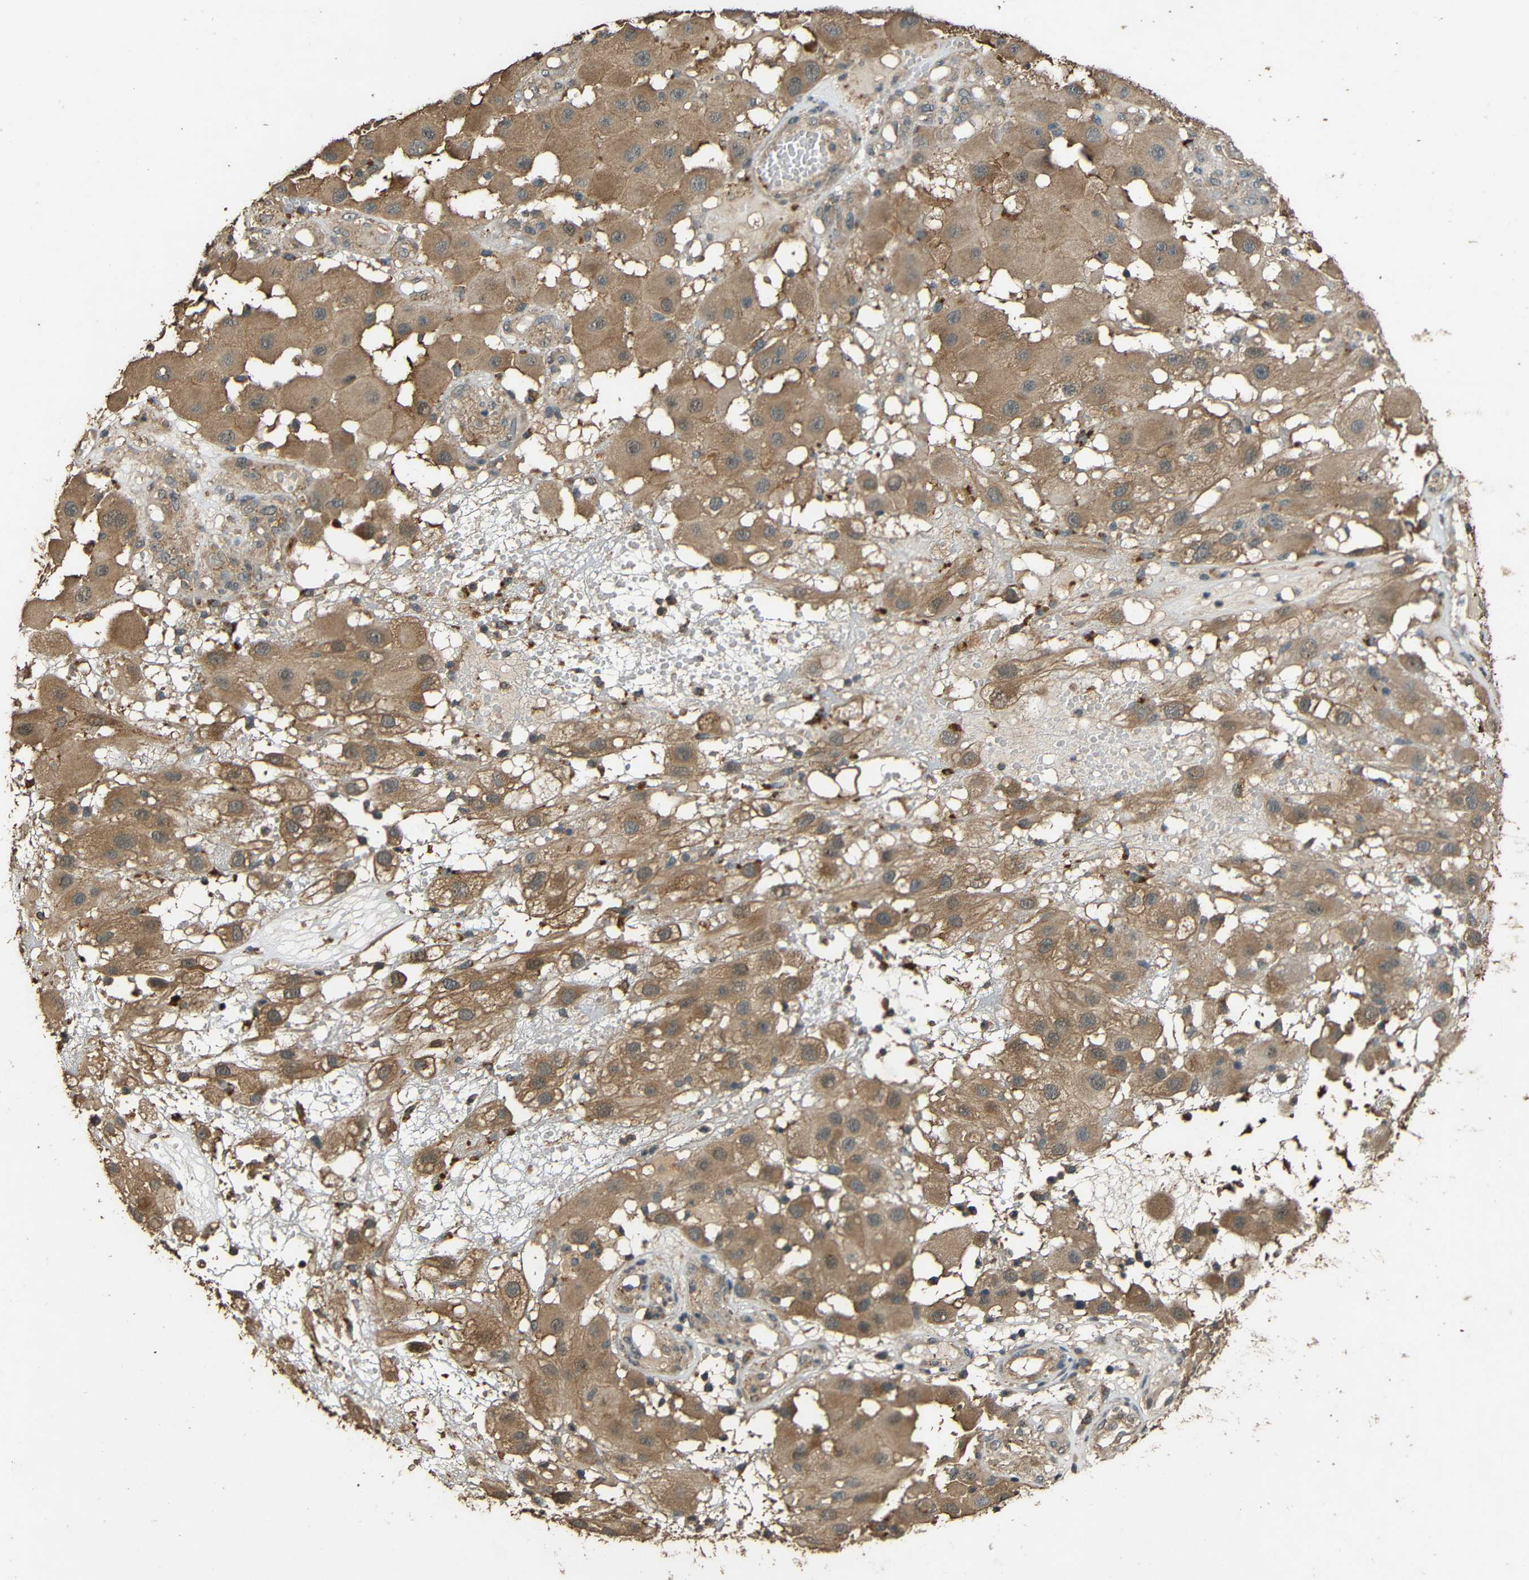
{"staining": {"intensity": "moderate", "quantity": ">75%", "location": "cytoplasmic/membranous"}, "tissue": "melanoma", "cell_type": "Tumor cells", "image_type": "cancer", "snomed": [{"axis": "morphology", "description": "Malignant melanoma, NOS"}, {"axis": "topography", "description": "Skin"}], "caption": "Protein analysis of malignant melanoma tissue exhibits moderate cytoplasmic/membranous positivity in about >75% of tumor cells.", "gene": "PDE5A", "patient": {"sex": "female", "age": 81}}